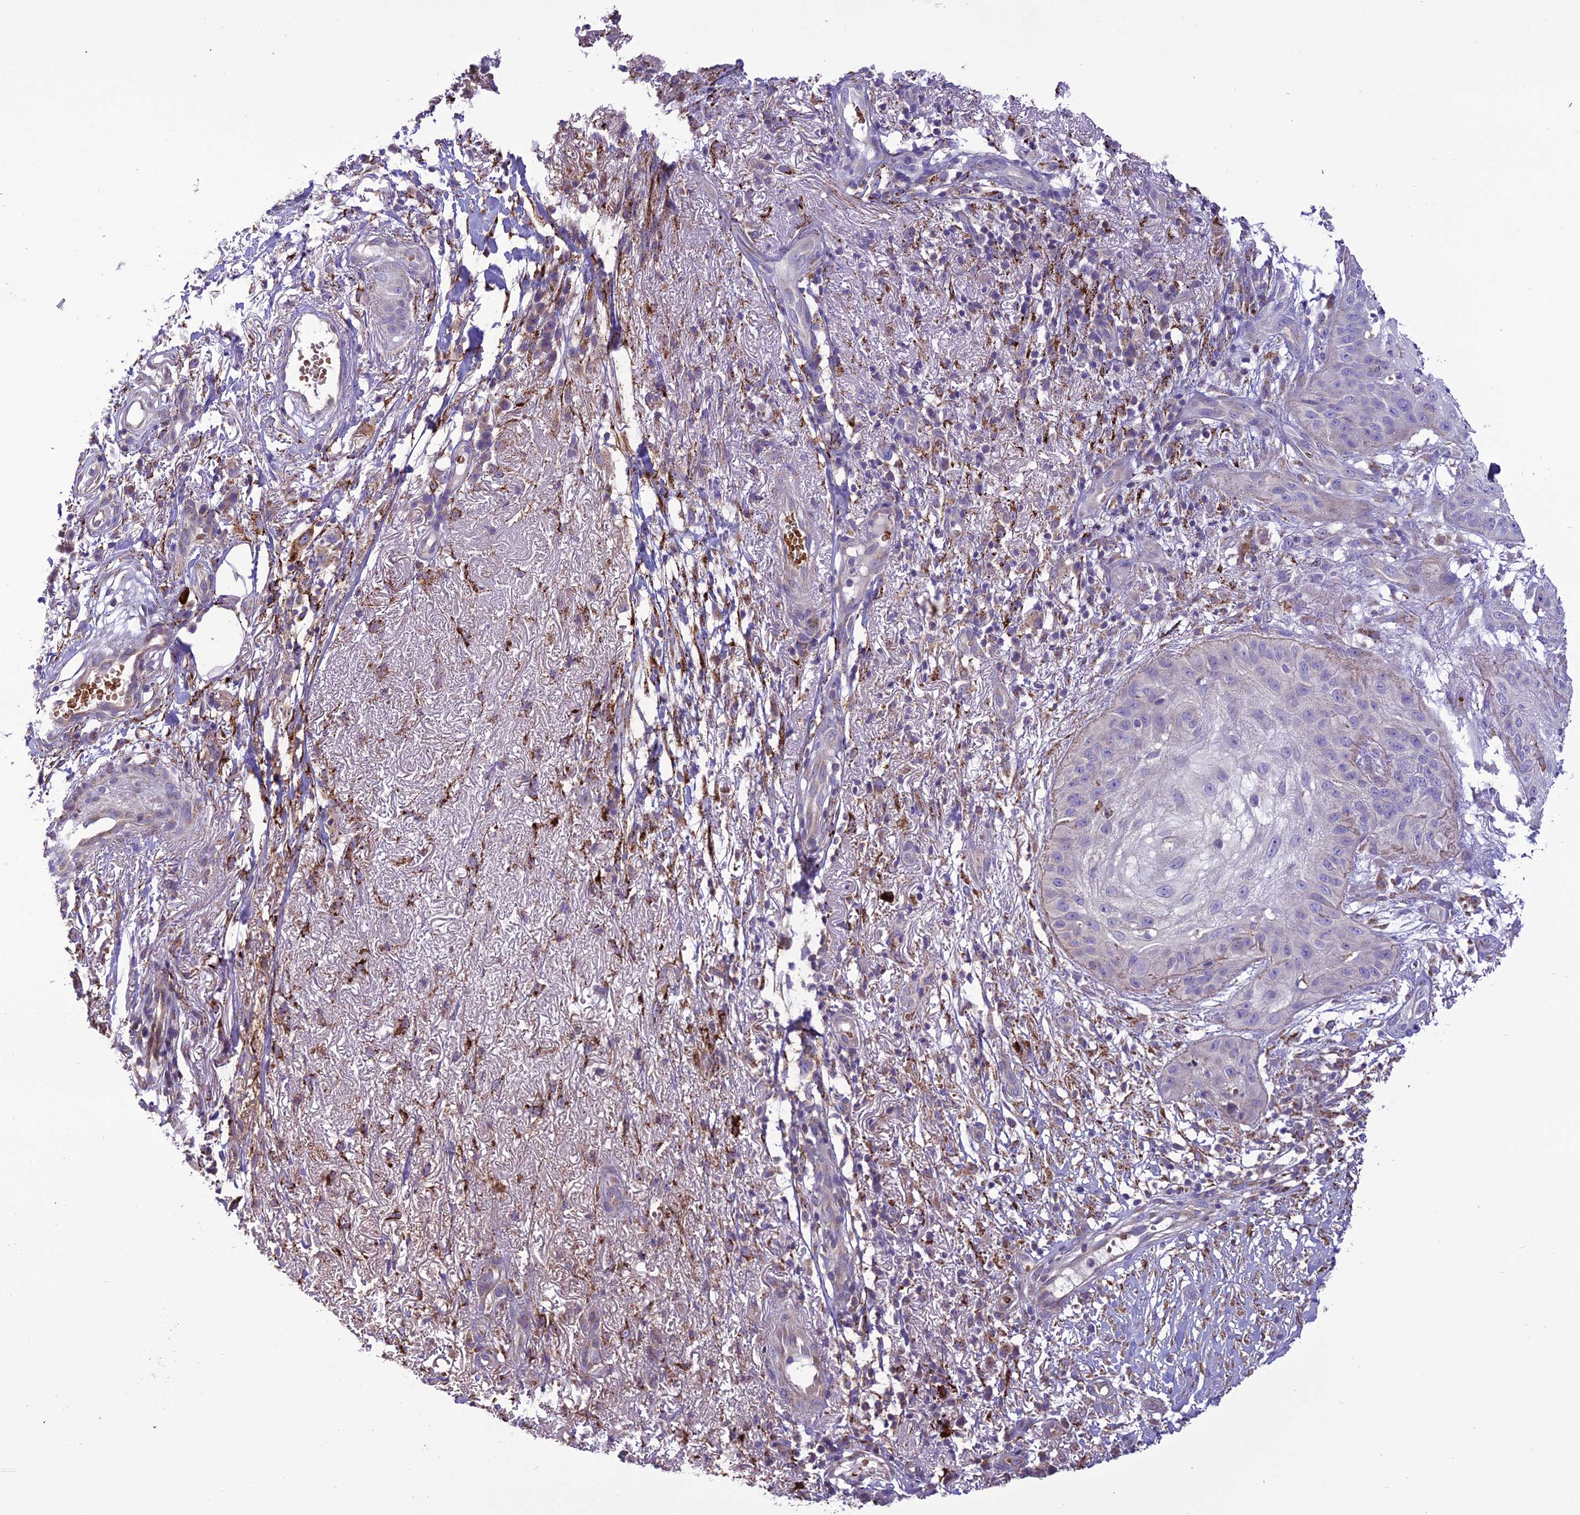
{"staining": {"intensity": "negative", "quantity": "none", "location": "none"}, "tissue": "skin cancer", "cell_type": "Tumor cells", "image_type": "cancer", "snomed": [{"axis": "morphology", "description": "Squamous cell carcinoma, NOS"}, {"axis": "topography", "description": "Skin"}], "caption": "Immunohistochemistry of human squamous cell carcinoma (skin) shows no positivity in tumor cells.", "gene": "TBC1D24", "patient": {"sex": "male", "age": 70}}